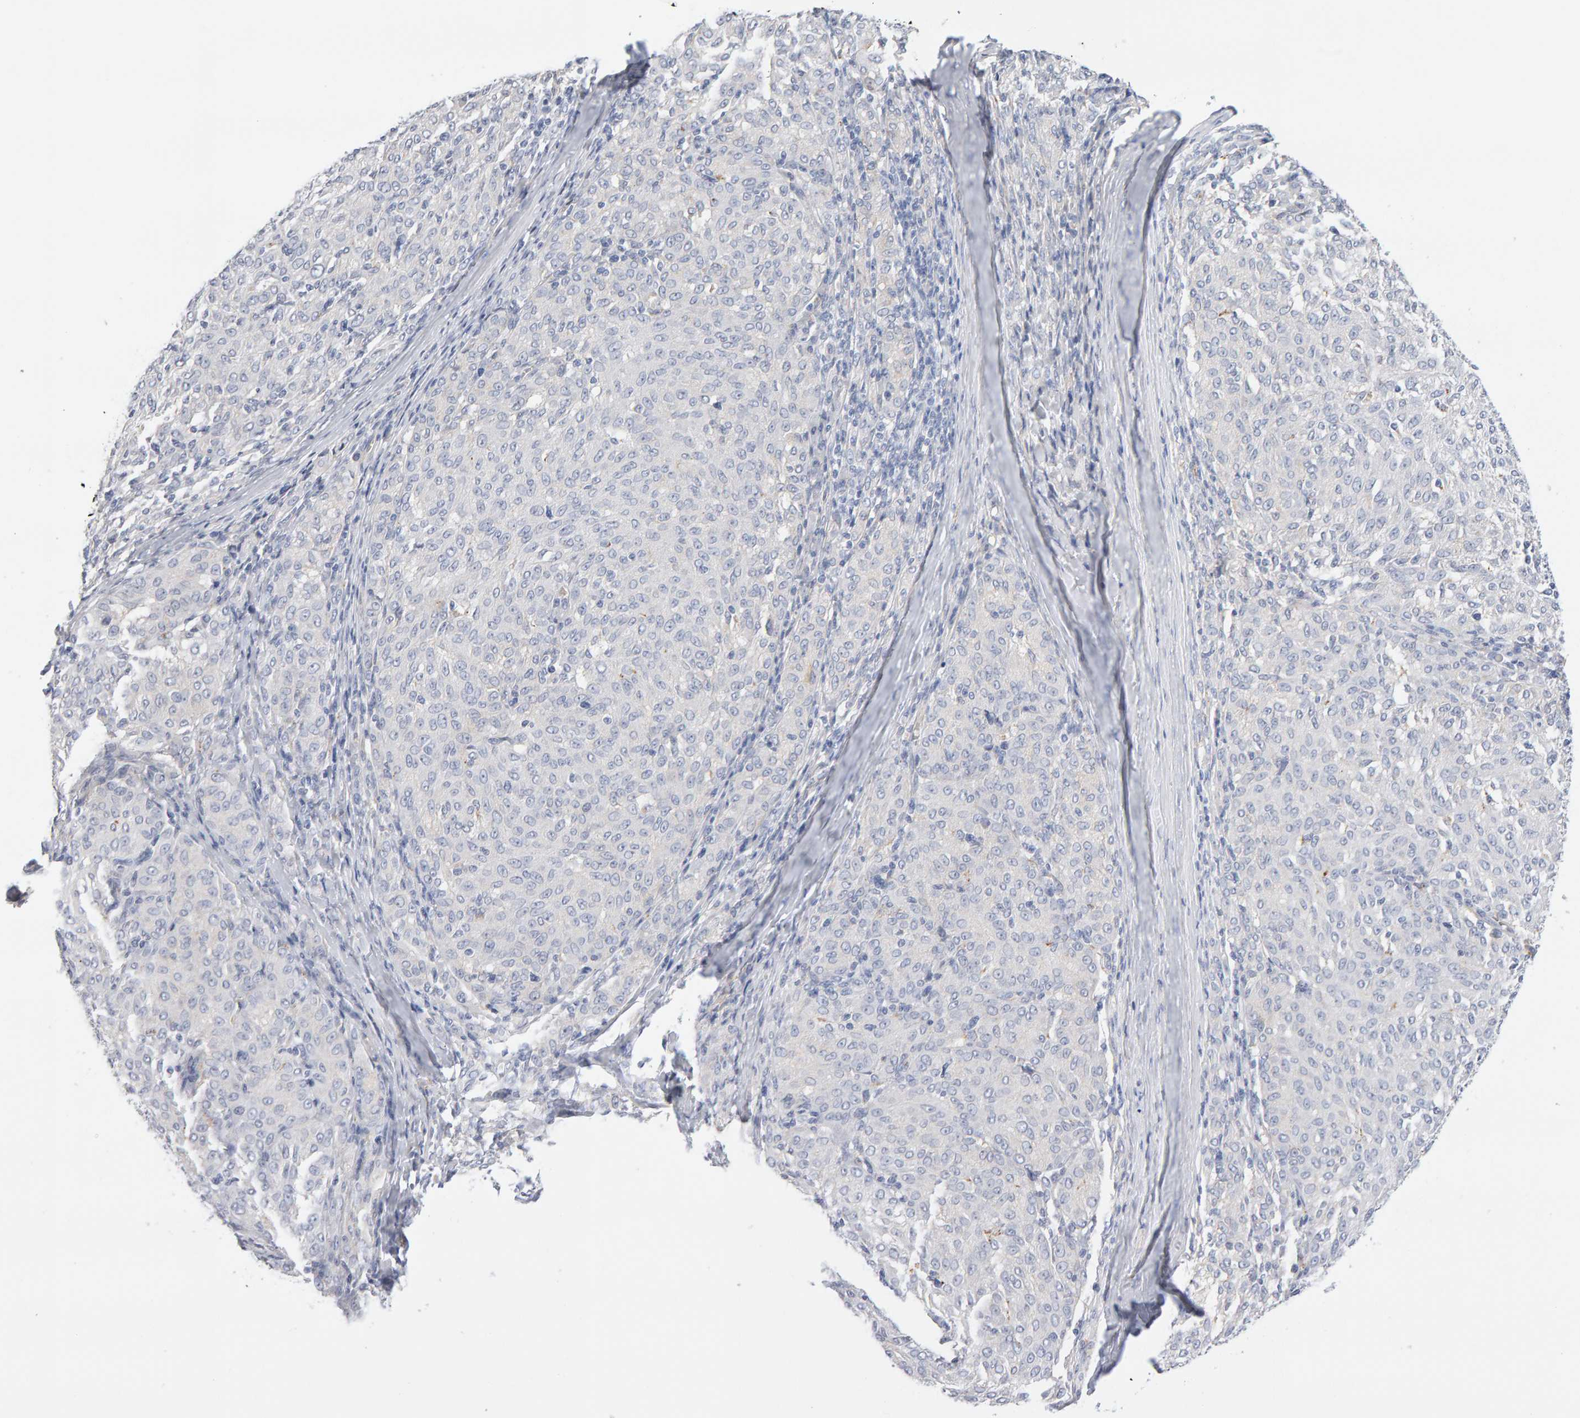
{"staining": {"intensity": "negative", "quantity": "none", "location": "none"}, "tissue": "melanoma", "cell_type": "Tumor cells", "image_type": "cancer", "snomed": [{"axis": "morphology", "description": "Malignant melanoma, NOS"}, {"axis": "topography", "description": "Skin"}], "caption": "An IHC histopathology image of malignant melanoma is shown. There is no staining in tumor cells of malignant melanoma.", "gene": "METRNL", "patient": {"sex": "female", "age": 72}}